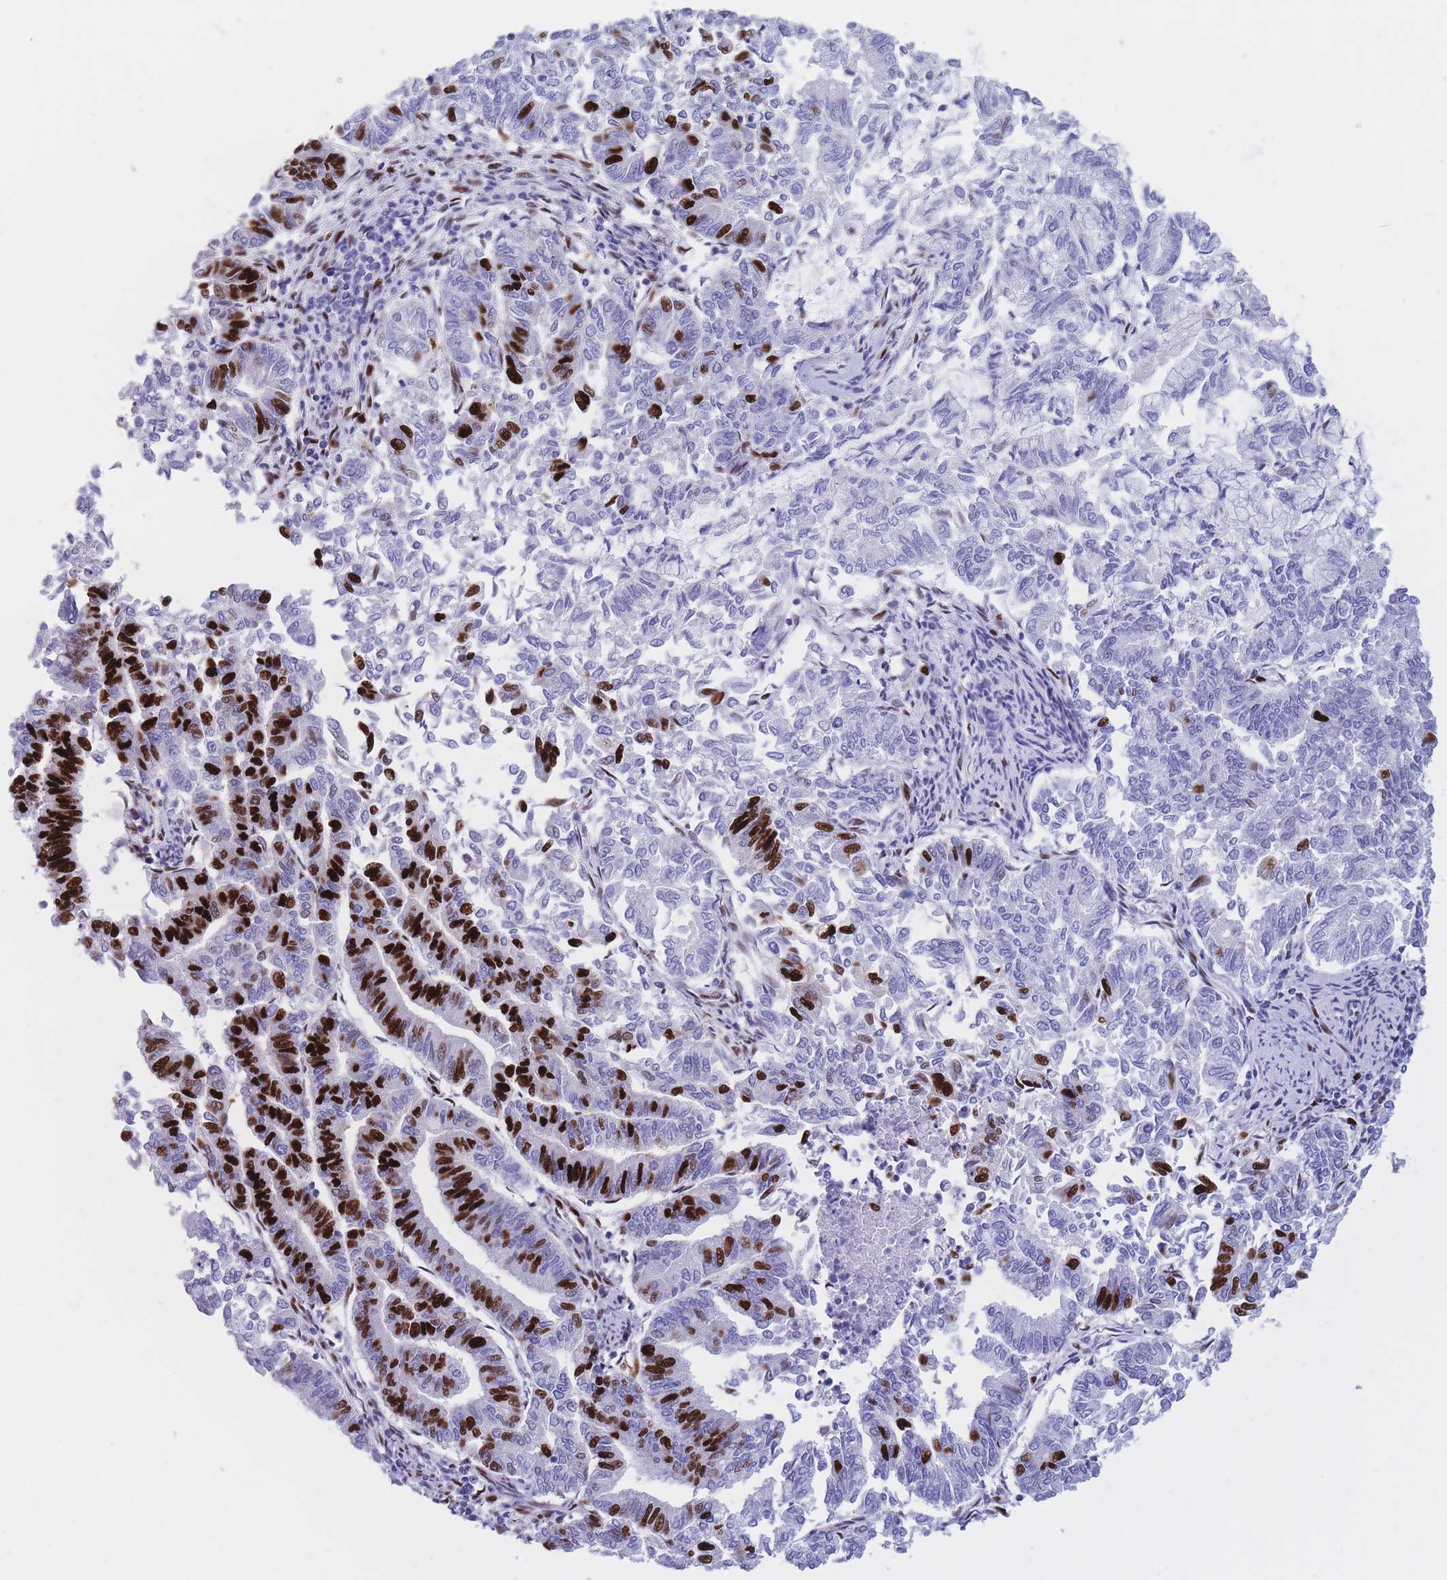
{"staining": {"intensity": "strong", "quantity": "25%-75%", "location": "nuclear"}, "tissue": "endometrial cancer", "cell_type": "Tumor cells", "image_type": "cancer", "snomed": [{"axis": "morphology", "description": "Adenocarcinoma, NOS"}, {"axis": "topography", "description": "Endometrium"}], "caption": "Endometrial adenocarcinoma stained with DAB IHC displays high levels of strong nuclear expression in approximately 25%-75% of tumor cells. (DAB IHC, brown staining for protein, blue staining for nuclei).", "gene": "NASP", "patient": {"sex": "female", "age": 79}}